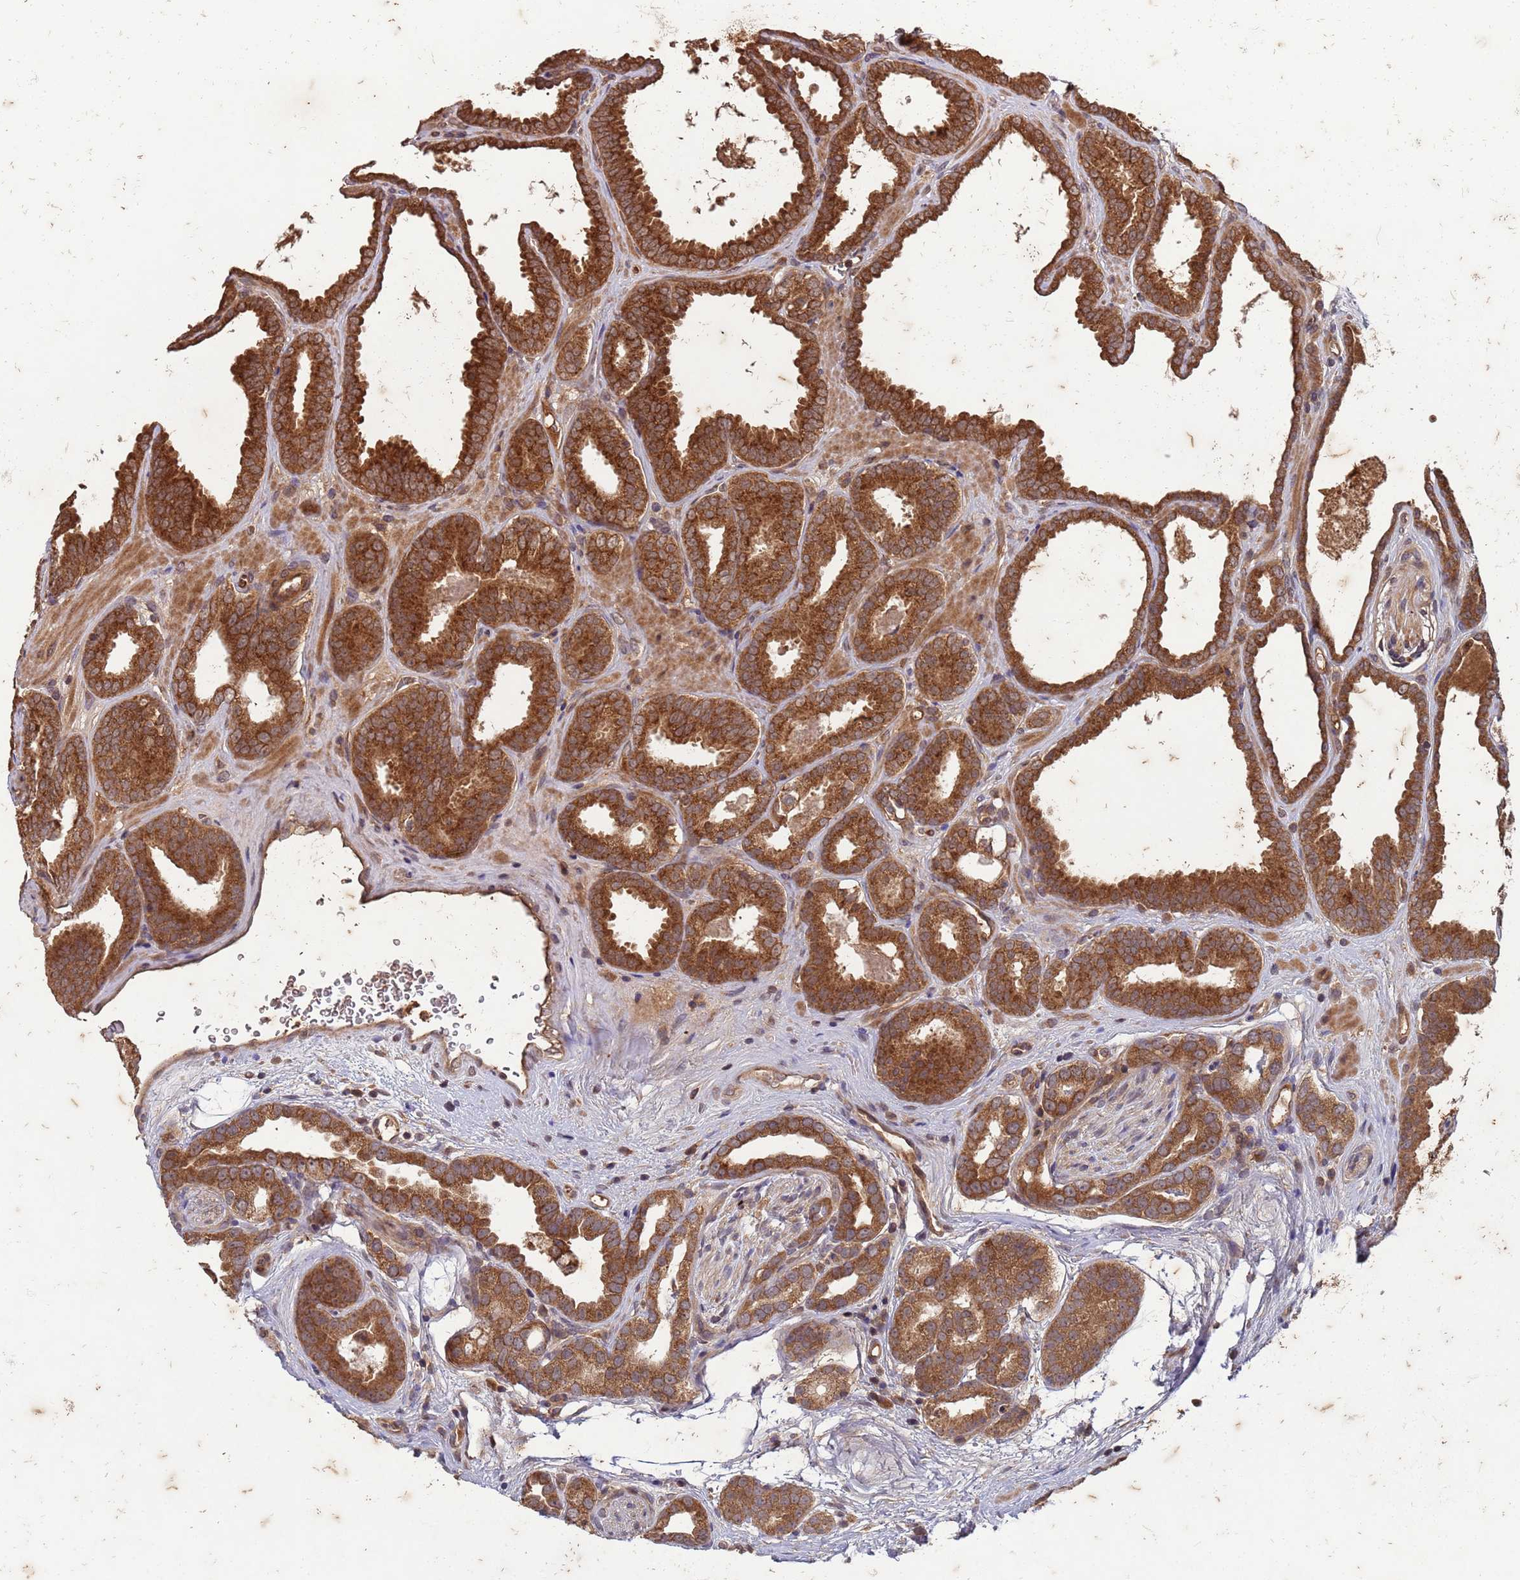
{"staining": {"intensity": "strong", "quantity": ">75%", "location": "cytoplasmic/membranous"}, "tissue": "prostate cancer", "cell_type": "Tumor cells", "image_type": "cancer", "snomed": [{"axis": "morphology", "description": "Adenocarcinoma, High grade"}, {"axis": "topography", "description": "Prostate"}], "caption": "Prostate cancer (high-grade adenocarcinoma) tissue reveals strong cytoplasmic/membranous staining in approximately >75% of tumor cells, visualized by immunohistochemistry.", "gene": "ERI1", "patient": {"sex": "male", "age": 72}}